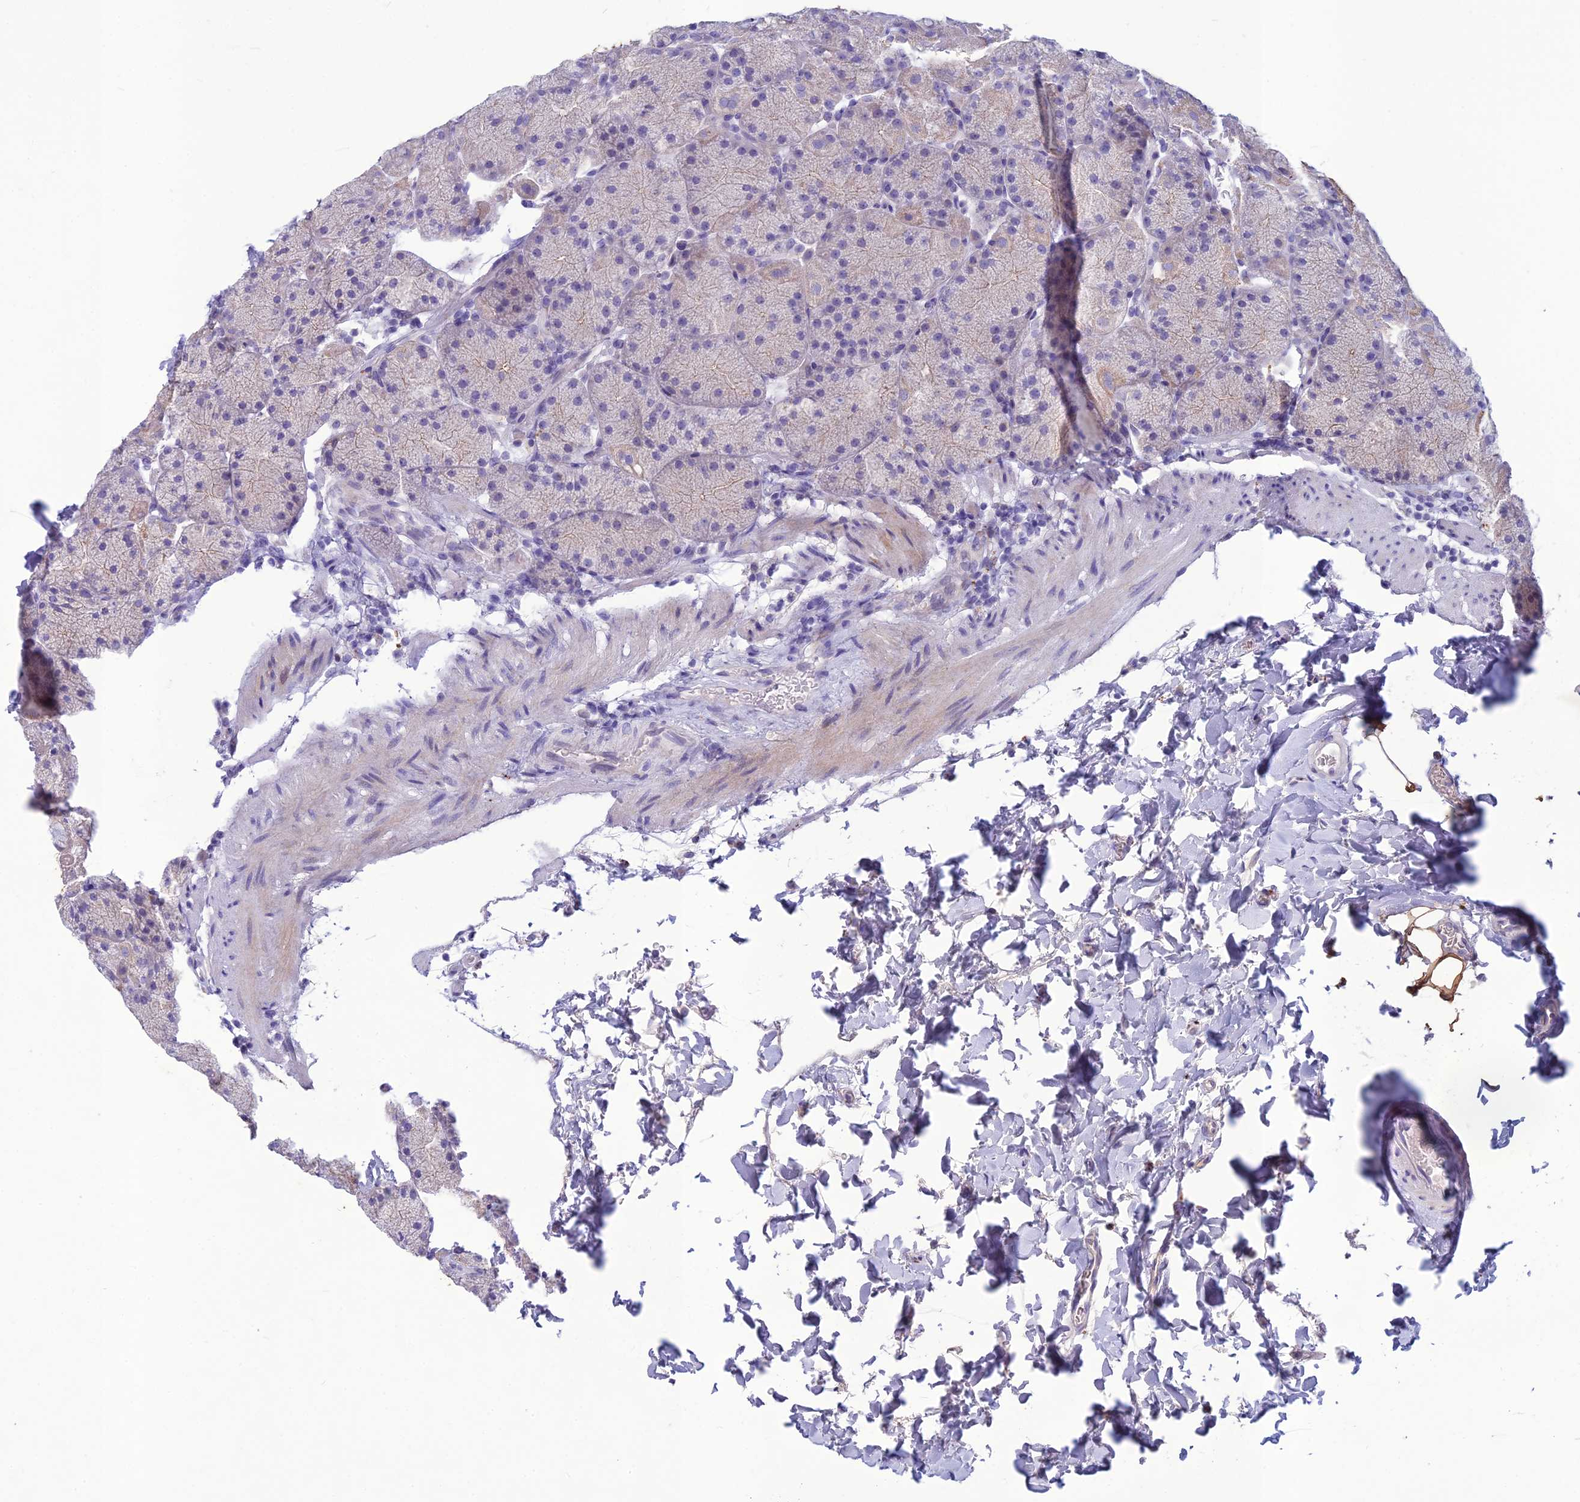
{"staining": {"intensity": "moderate", "quantity": "<25%", "location": "cytoplasmic/membranous"}, "tissue": "stomach", "cell_type": "Glandular cells", "image_type": "normal", "snomed": [{"axis": "morphology", "description": "Normal tissue, NOS"}, {"axis": "topography", "description": "Stomach, upper"}, {"axis": "topography", "description": "Stomach, lower"}], "caption": "Normal stomach shows moderate cytoplasmic/membranous expression in approximately <25% of glandular cells, visualized by immunohistochemistry. Using DAB (3,3'-diaminobenzidine) (brown) and hematoxylin (blue) stains, captured at high magnification using brightfield microscopy.", "gene": "IFT172", "patient": {"sex": "male", "age": 67}}